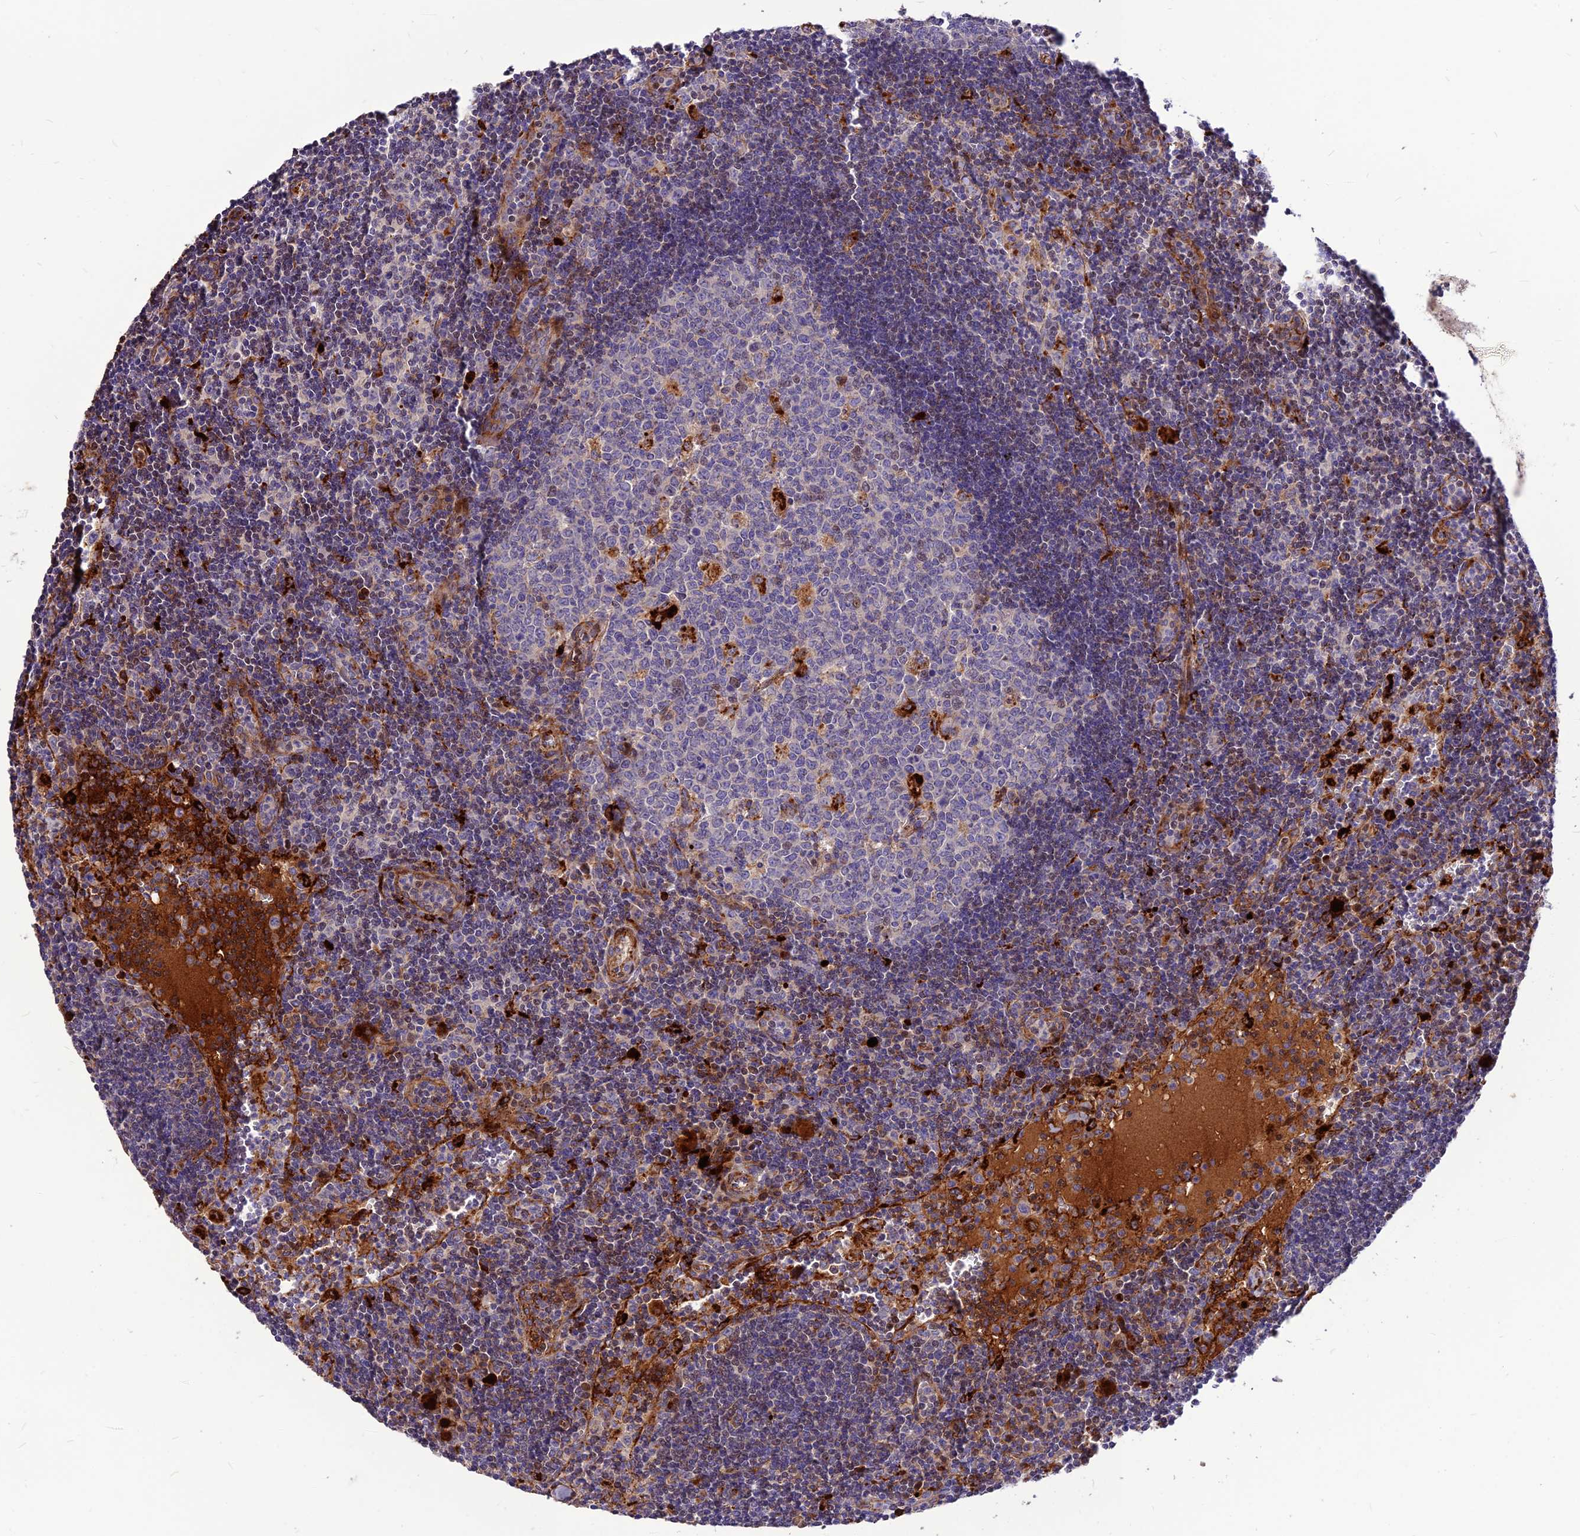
{"staining": {"intensity": "strong", "quantity": "<25%", "location": "cytoplasmic/membranous"}, "tissue": "lymph node", "cell_type": "Germinal center cells", "image_type": "normal", "snomed": [{"axis": "morphology", "description": "Normal tissue, NOS"}, {"axis": "topography", "description": "Lymph node"}], "caption": "The image demonstrates immunohistochemical staining of unremarkable lymph node. There is strong cytoplasmic/membranous staining is present in approximately <25% of germinal center cells. The protein of interest is stained brown, and the nuclei are stained in blue (DAB (3,3'-diaminobenzidine) IHC with brightfield microscopy, high magnification).", "gene": "RIMOC1", "patient": {"sex": "female", "age": 32}}